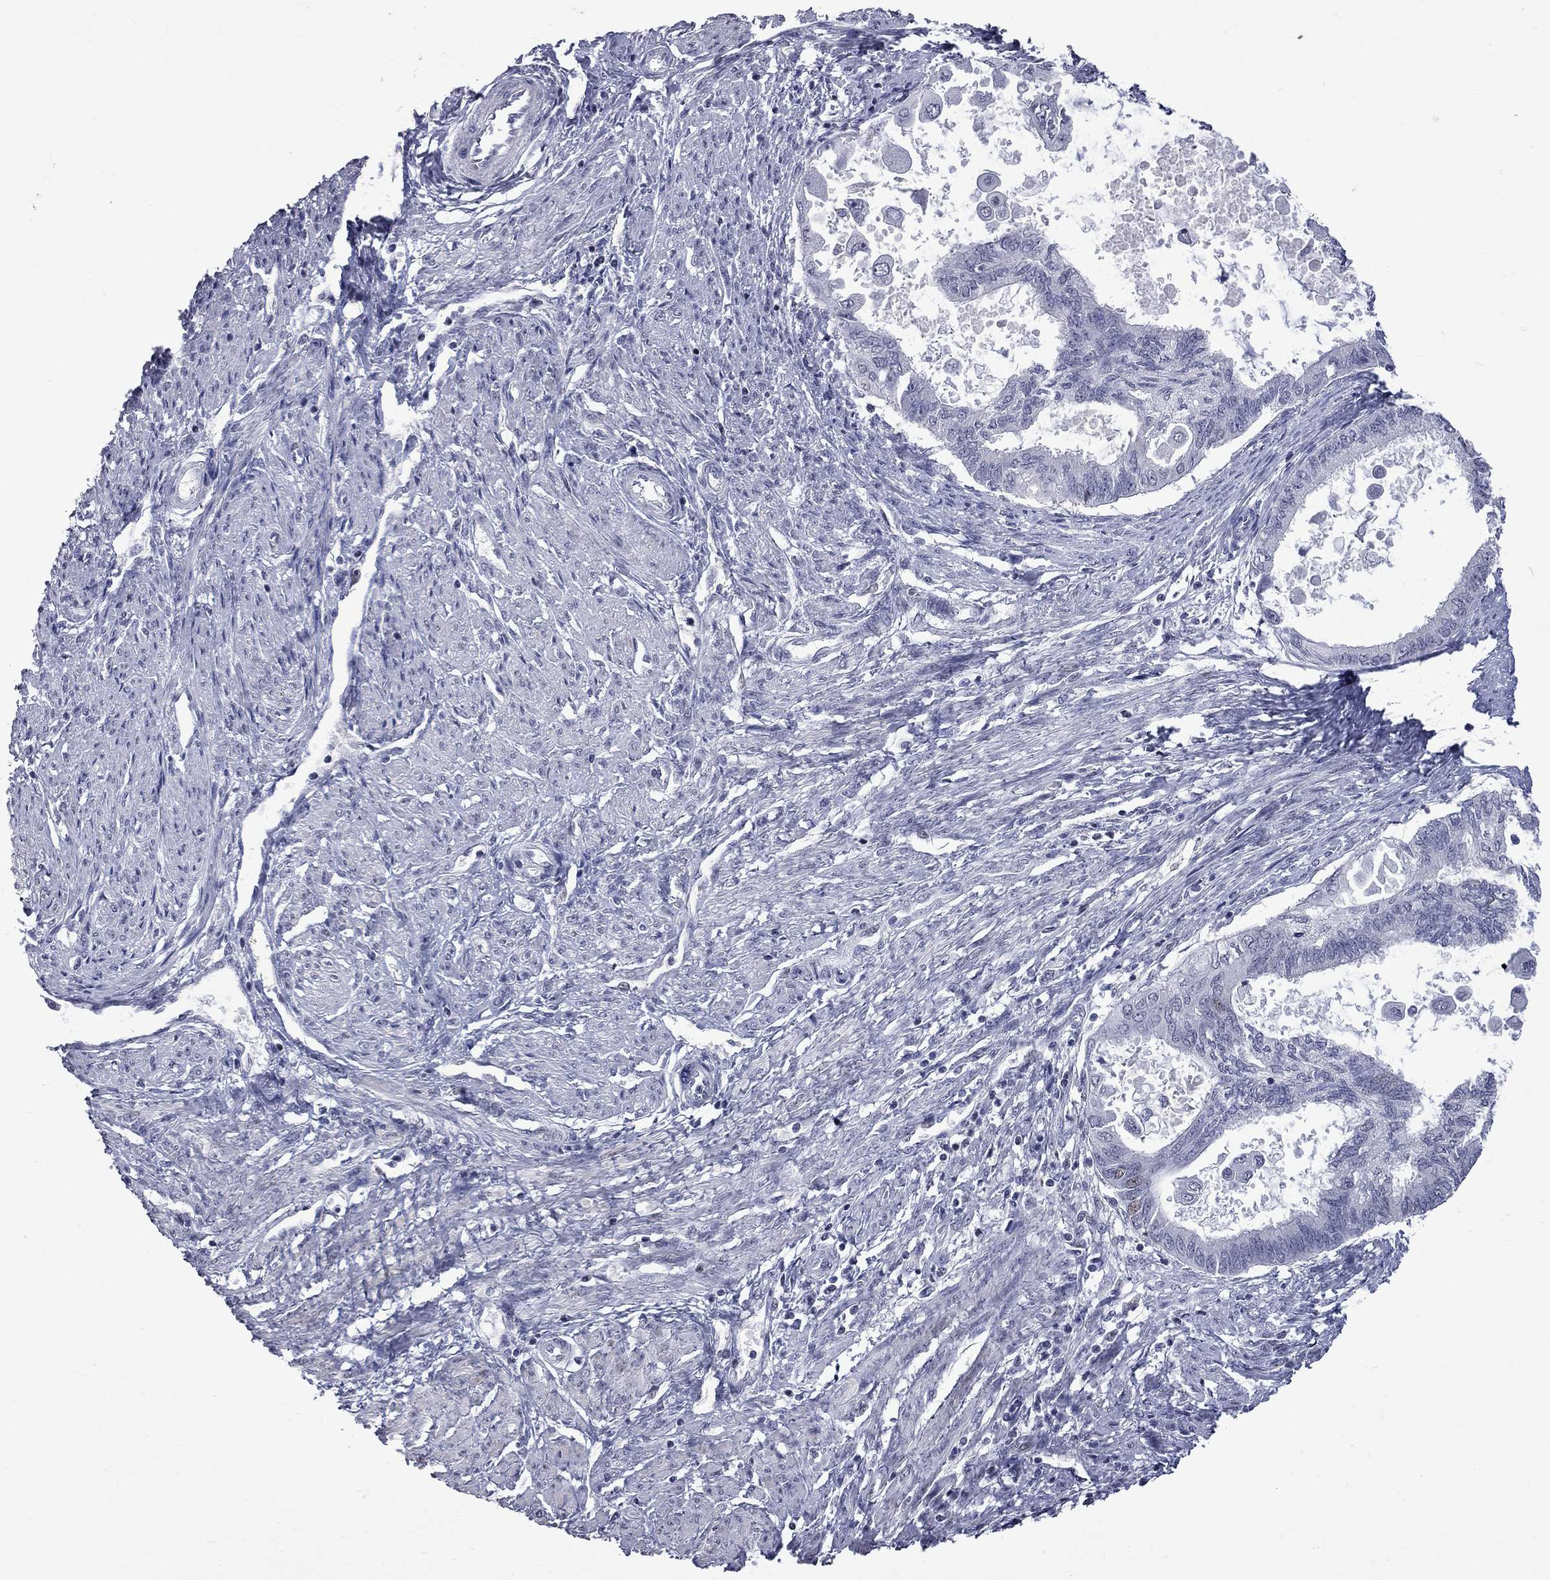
{"staining": {"intensity": "negative", "quantity": "none", "location": "none"}, "tissue": "endometrial cancer", "cell_type": "Tumor cells", "image_type": "cancer", "snomed": [{"axis": "morphology", "description": "Adenocarcinoma, NOS"}, {"axis": "topography", "description": "Endometrium"}], "caption": "Tumor cells show no significant positivity in endometrial cancer (adenocarcinoma). The staining was performed using DAB to visualize the protein expression in brown, while the nuclei were stained in blue with hematoxylin (Magnification: 20x).", "gene": "ZNF154", "patient": {"sex": "female", "age": 86}}